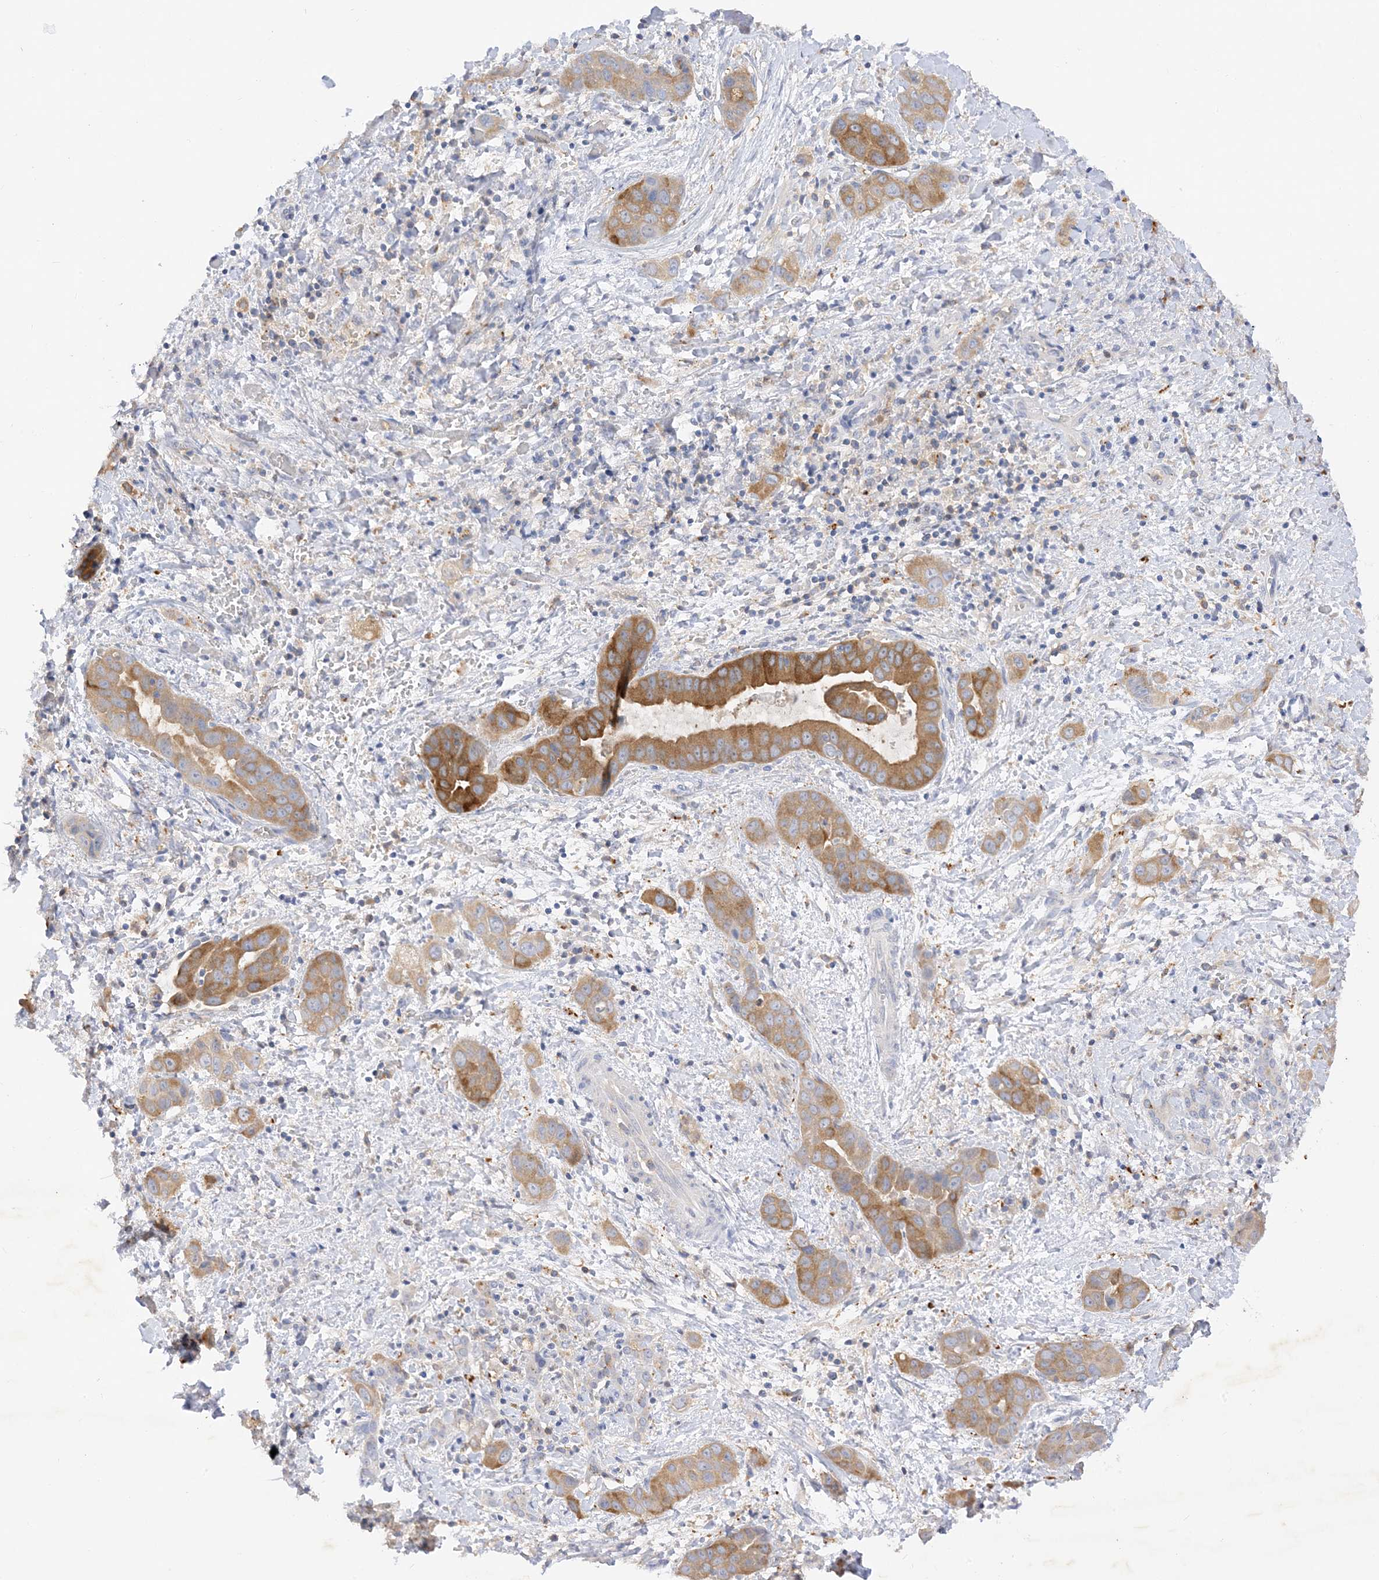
{"staining": {"intensity": "moderate", "quantity": ">75%", "location": "cytoplasmic/membranous"}, "tissue": "liver cancer", "cell_type": "Tumor cells", "image_type": "cancer", "snomed": [{"axis": "morphology", "description": "Cholangiocarcinoma"}, {"axis": "topography", "description": "Liver"}], "caption": "Liver cancer (cholangiocarcinoma) was stained to show a protein in brown. There is medium levels of moderate cytoplasmic/membranous positivity in about >75% of tumor cells.", "gene": "ARV1", "patient": {"sex": "female", "age": 52}}